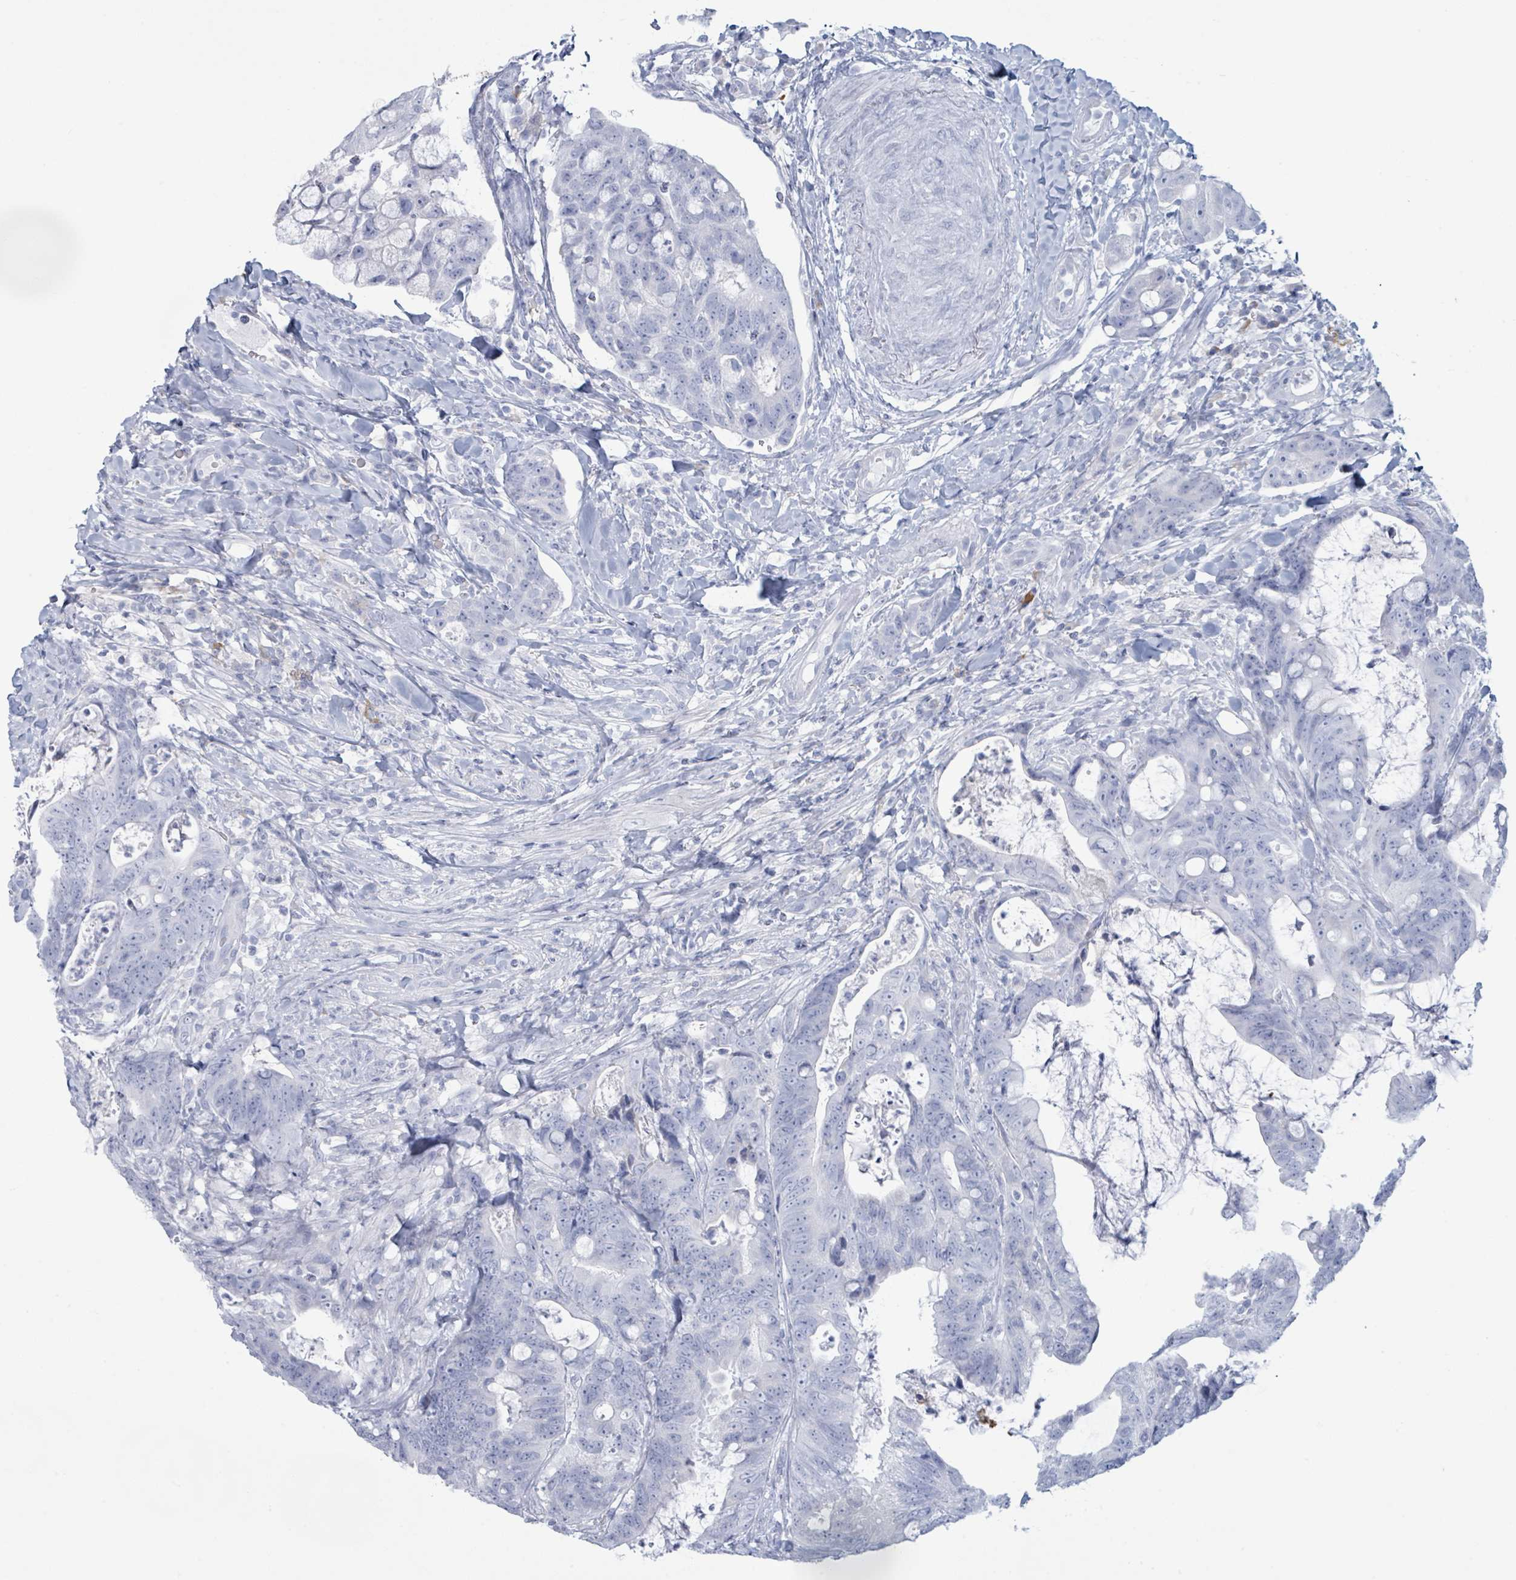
{"staining": {"intensity": "negative", "quantity": "none", "location": "none"}, "tissue": "colorectal cancer", "cell_type": "Tumor cells", "image_type": "cancer", "snomed": [{"axis": "morphology", "description": "Adenocarcinoma, NOS"}, {"axis": "topography", "description": "Colon"}], "caption": "Colorectal cancer was stained to show a protein in brown. There is no significant expression in tumor cells.", "gene": "PGA3", "patient": {"sex": "female", "age": 82}}